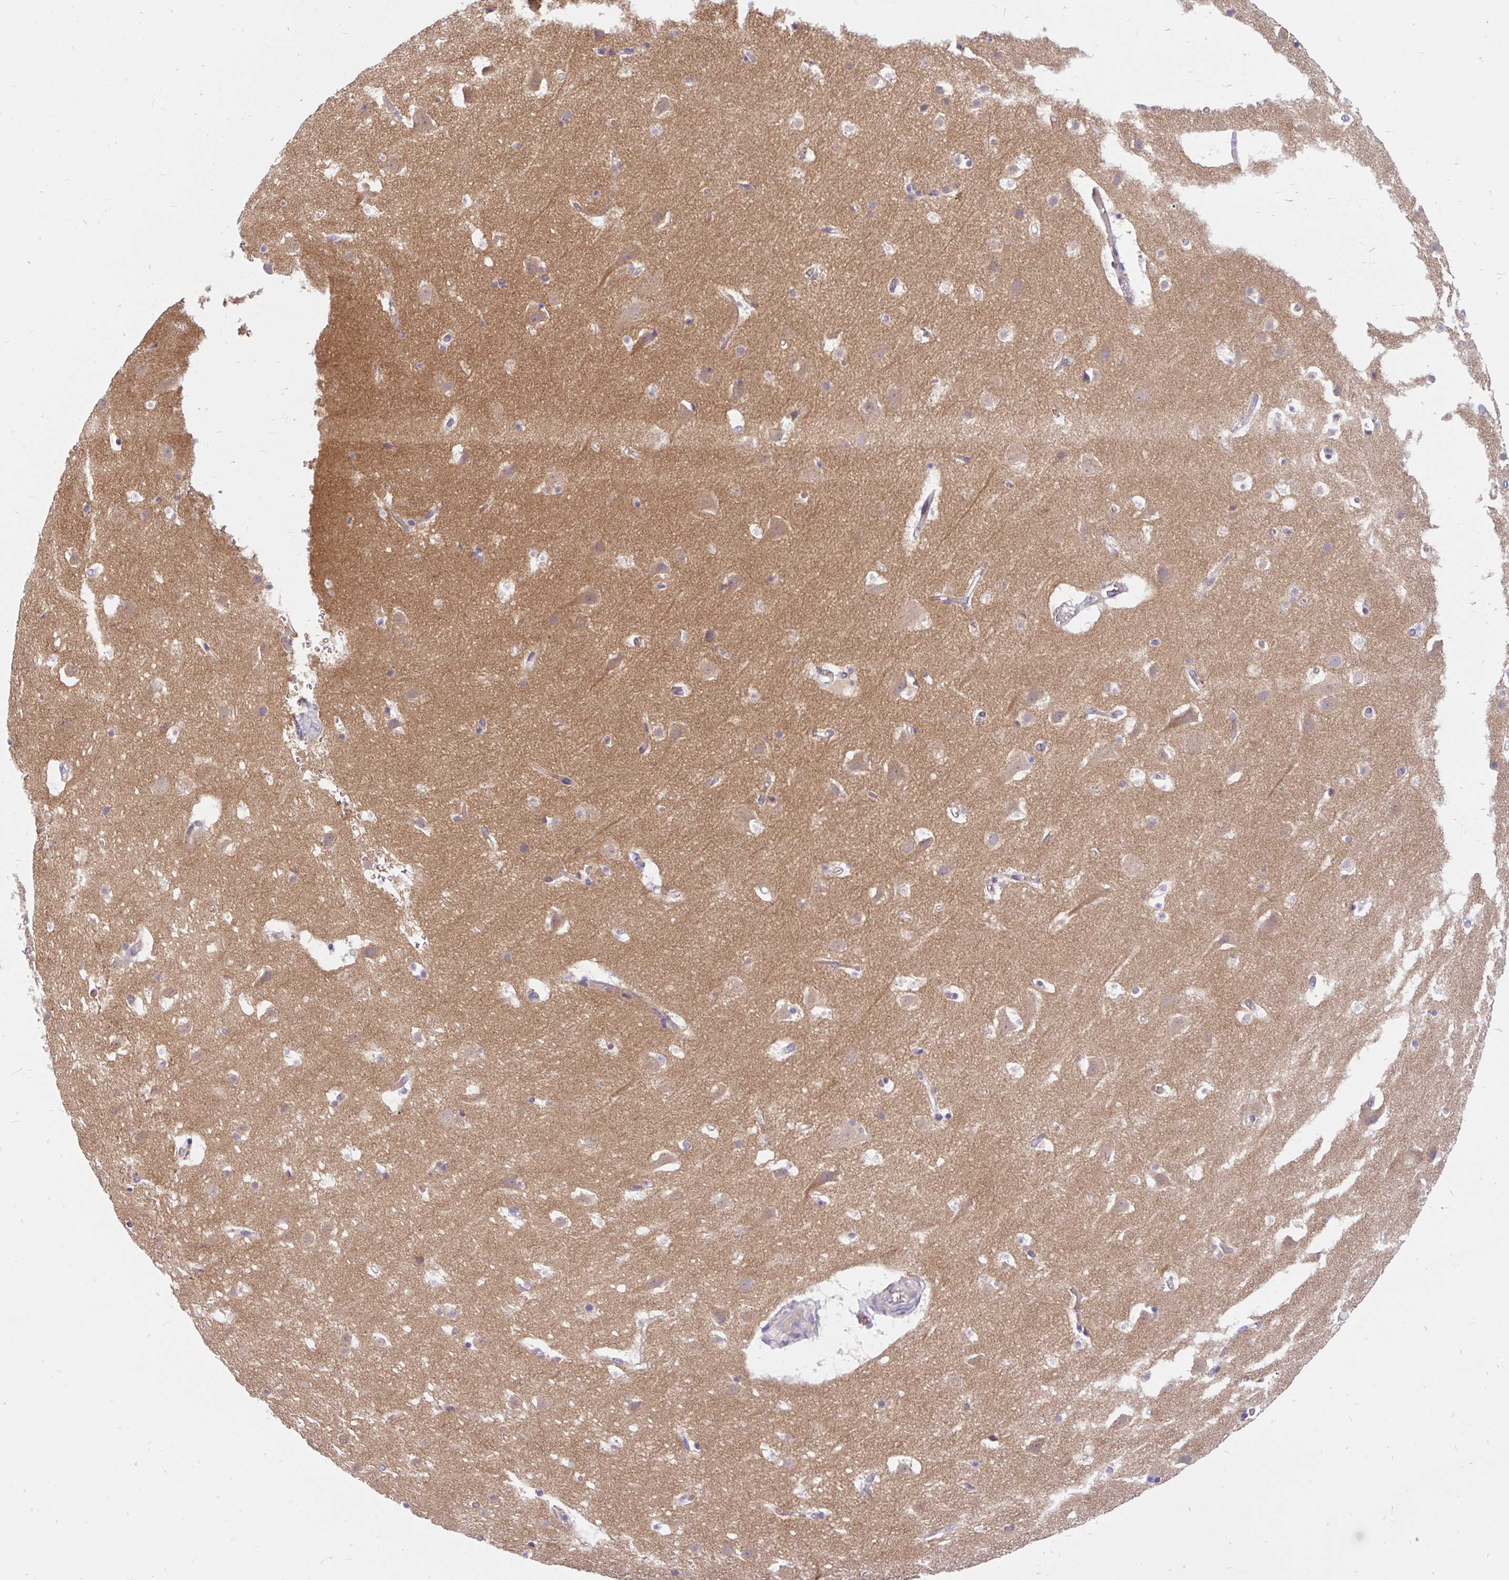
{"staining": {"intensity": "negative", "quantity": "none", "location": "none"}, "tissue": "cerebral cortex", "cell_type": "Endothelial cells", "image_type": "normal", "snomed": [{"axis": "morphology", "description": "Normal tissue, NOS"}, {"axis": "topography", "description": "Cerebral cortex"}], "caption": "IHC micrograph of unremarkable cerebral cortex: human cerebral cortex stained with DAB (3,3'-diaminobenzidine) shows no significant protein positivity in endothelial cells.", "gene": "LRRC26", "patient": {"sex": "female", "age": 42}}